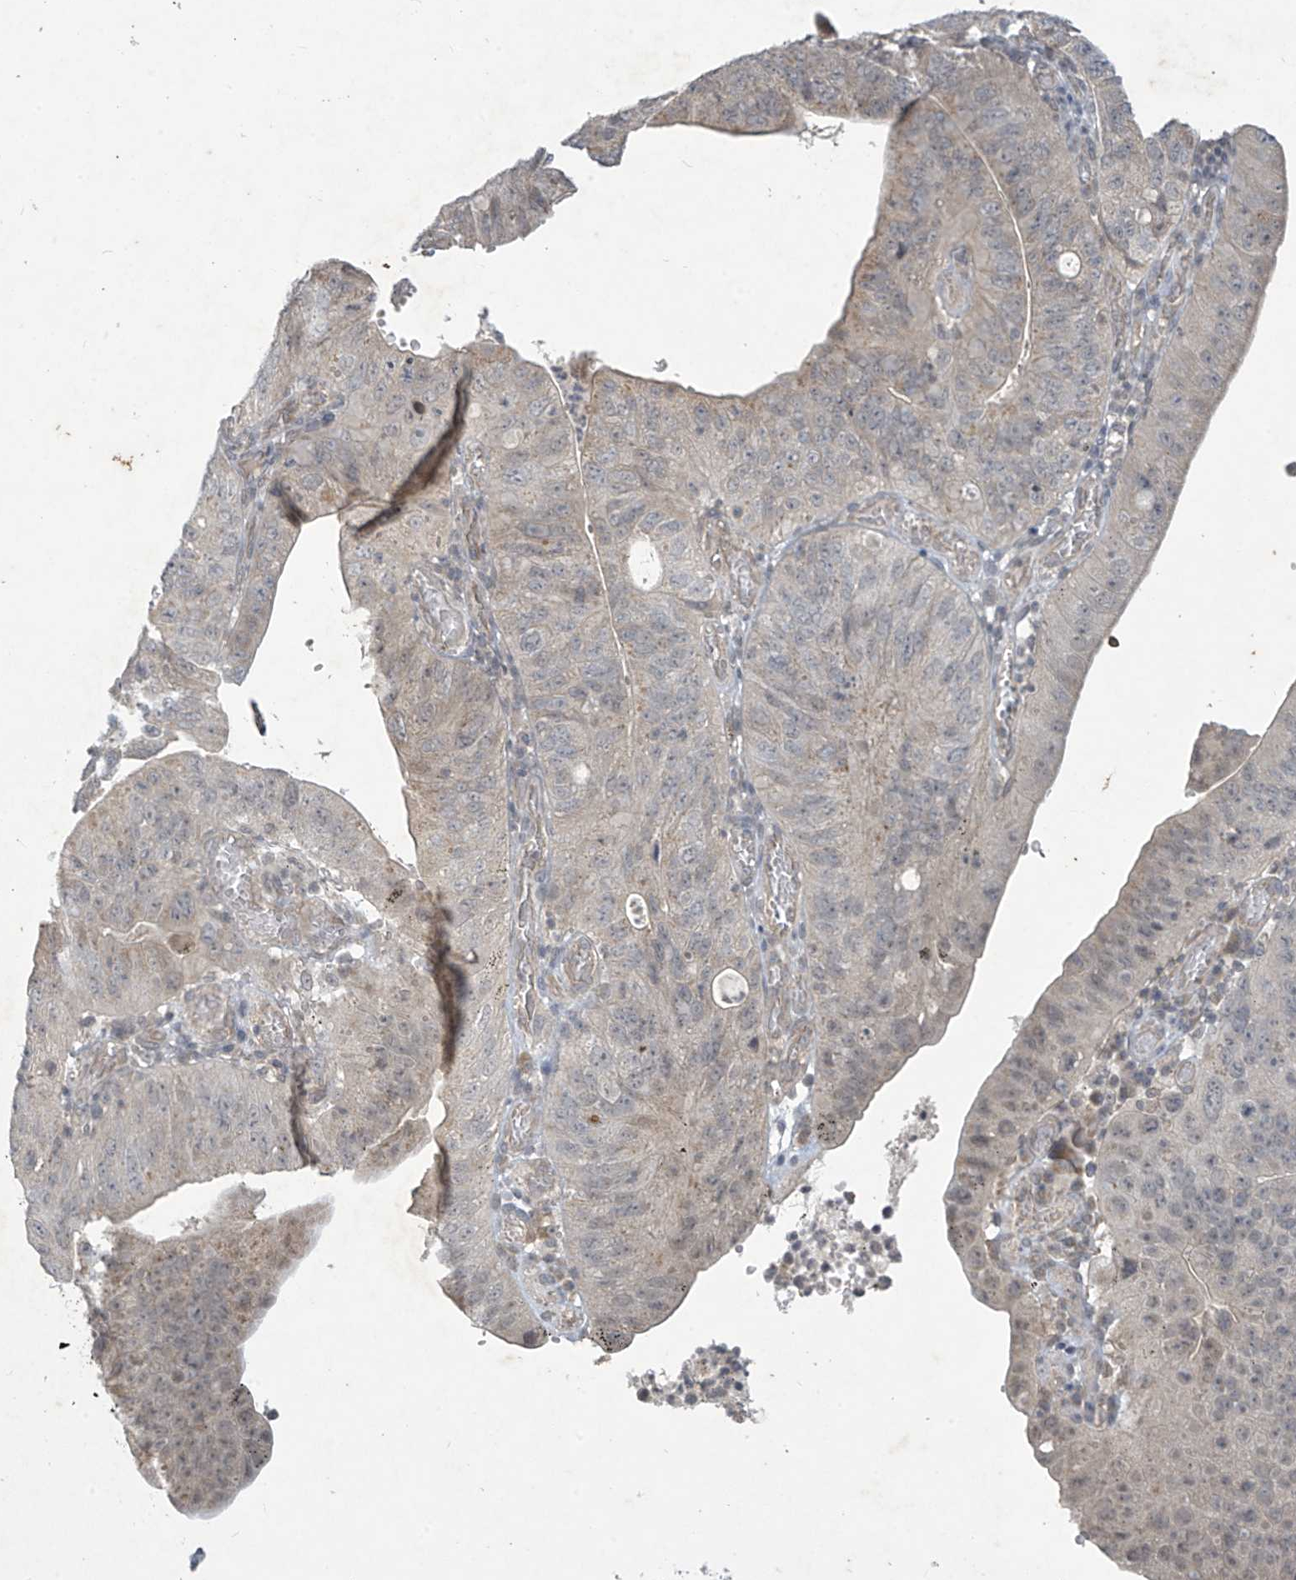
{"staining": {"intensity": "weak", "quantity": "<25%", "location": "cytoplasmic/membranous"}, "tissue": "stomach cancer", "cell_type": "Tumor cells", "image_type": "cancer", "snomed": [{"axis": "morphology", "description": "Adenocarcinoma, NOS"}, {"axis": "topography", "description": "Stomach"}], "caption": "DAB immunohistochemical staining of human stomach cancer displays no significant staining in tumor cells.", "gene": "DGKQ", "patient": {"sex": "female", "age": 59}}